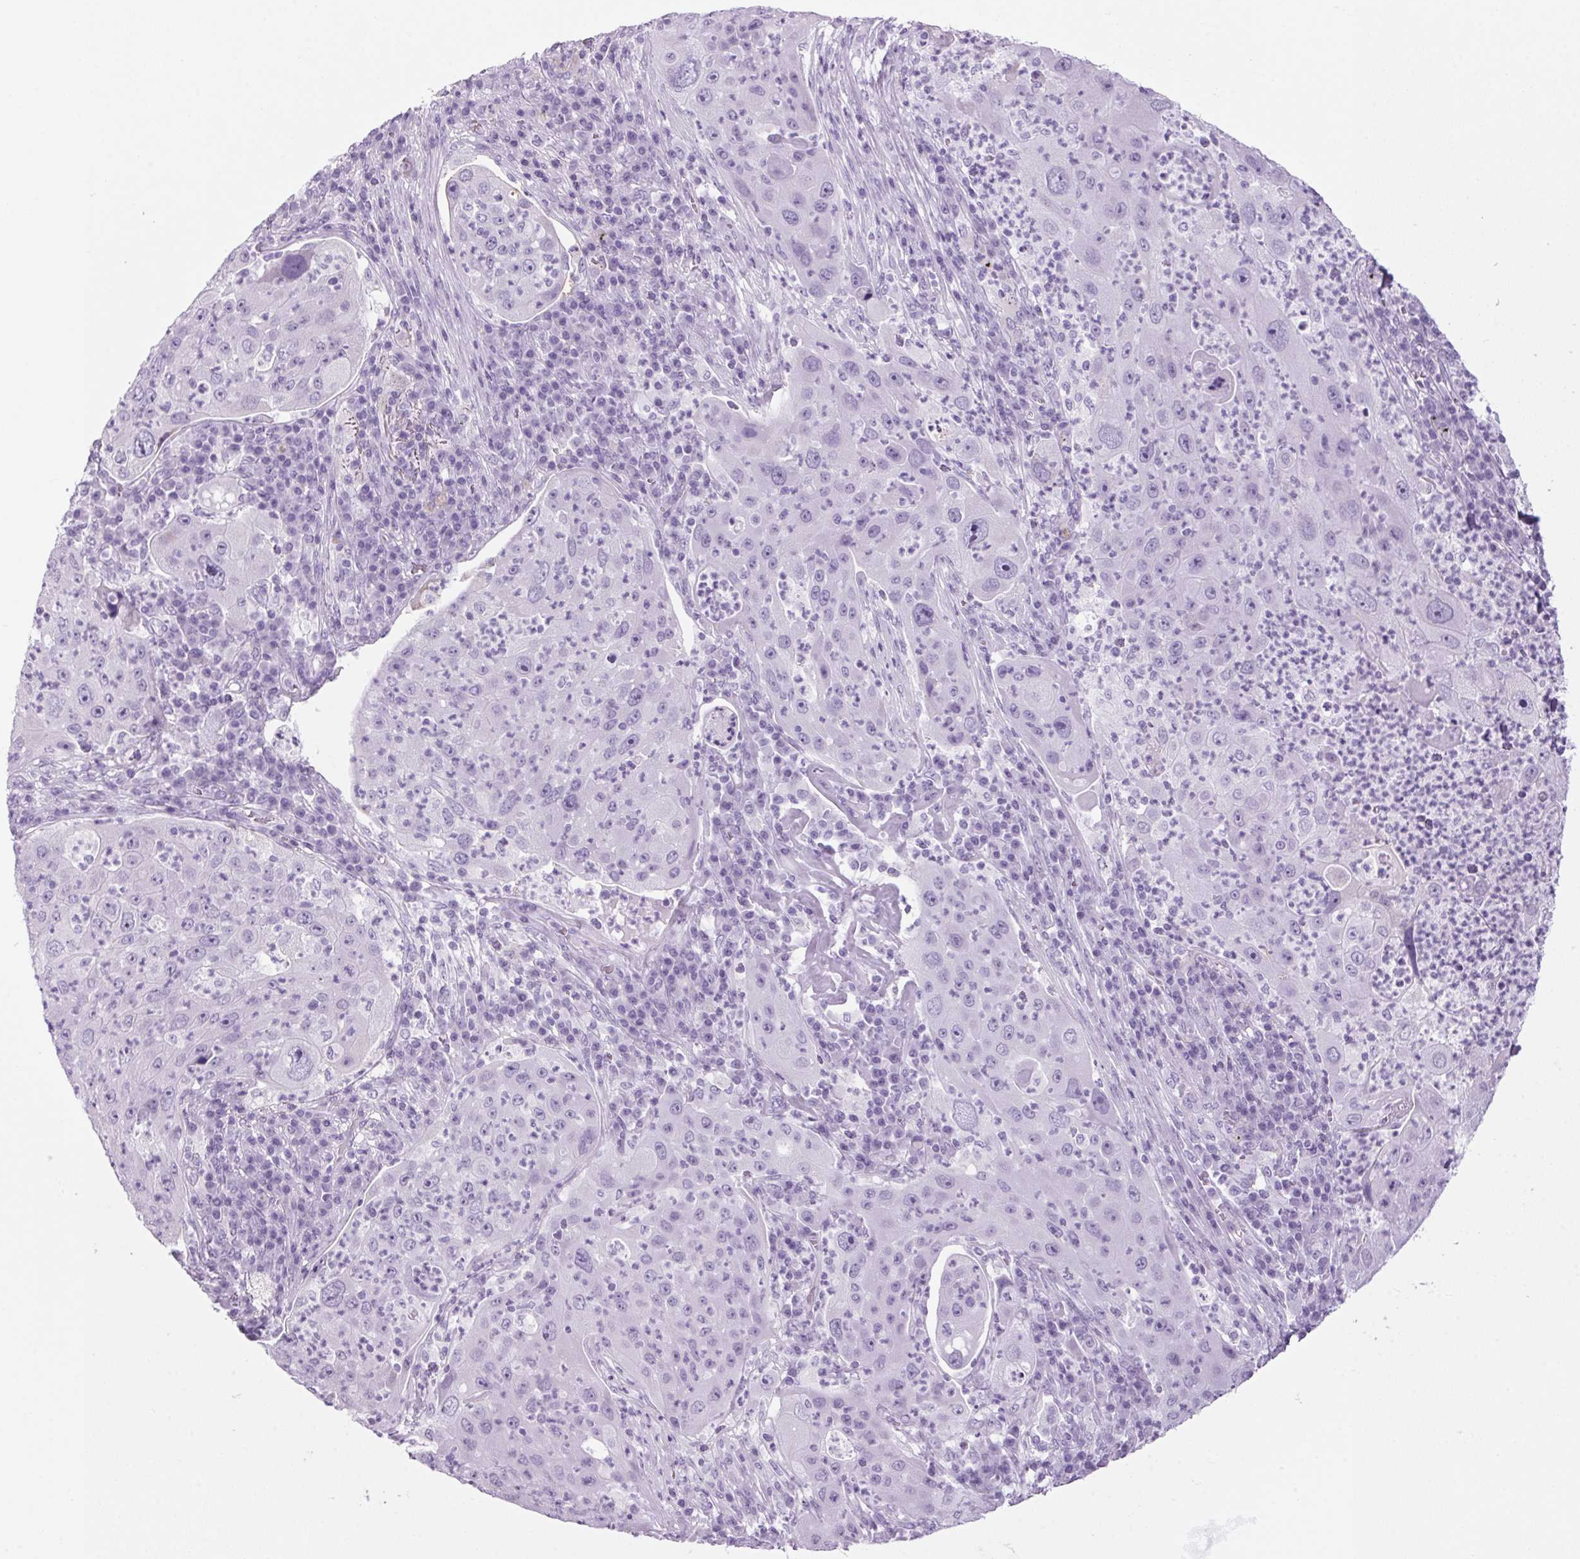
{"staining": {"intensity": "negative", "quantity": "none", "location": "none"}, "tissue": "lung cancer", "cell_type": "Tumor cells", "image_type": "cancer", "snomed": [{"axis": "morphology", "description": "Squamous cell carcinoma, NOS"}, {"axis": "topography", "description": "Lung"}], "caption": "Immunohistochemistry photomicrograph of squamous cell carcinoma (lung) stained for a protein (brown), which exhibits no staining in tumor cells. (DAB immunohistochemistry (IHC) with hematoxylin counter stain).", "gene": "PPP1R1A", "patient": {"sex": "female", "age": 59}}